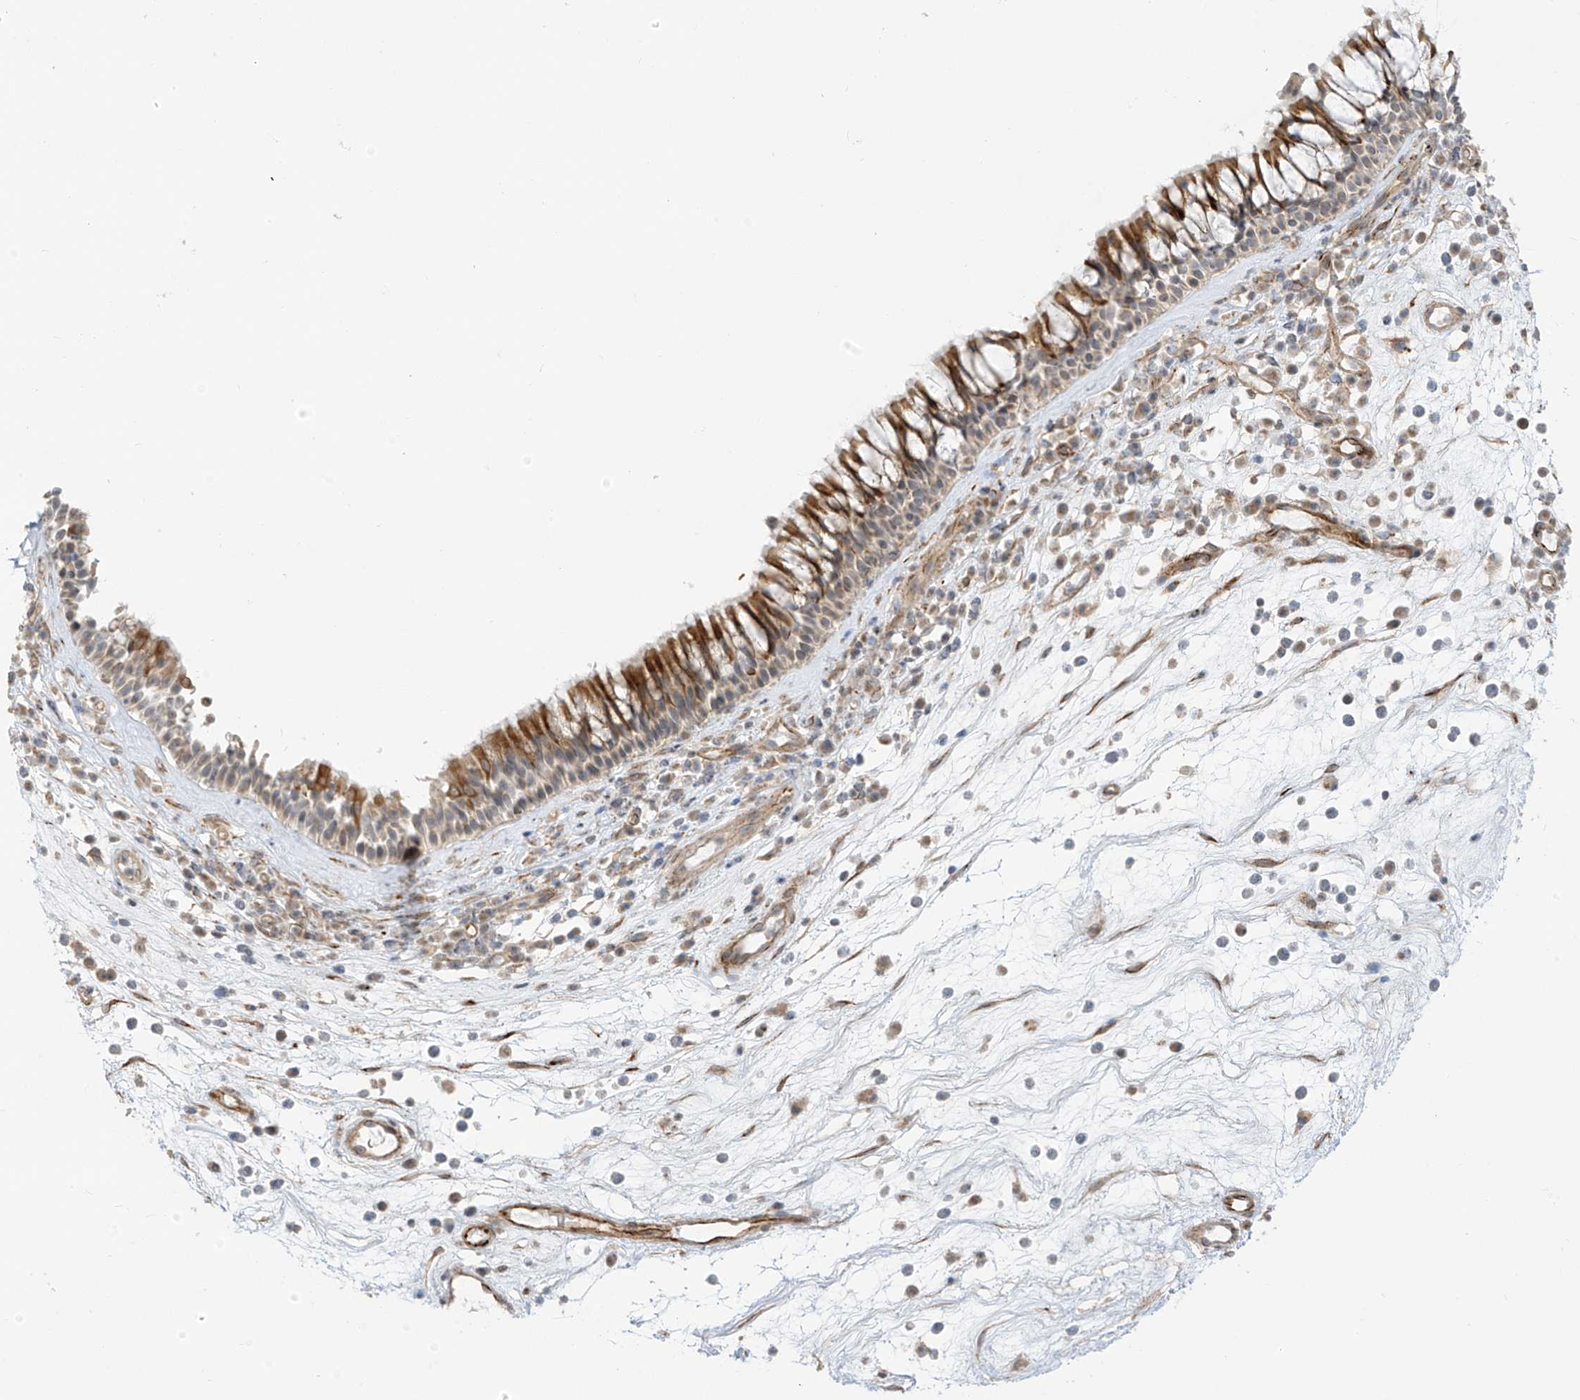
{"staining": {"intensity": "moderate", "quantity": "25%-75%", "location": "cytoplasmic/membranous"}, "tissue": "nasopharynx", "cell_type": "Respiratory epithelial cells", "image_type": "normal", "snomed": [{"axis": "morphology", "description": "Normal tissue, NOS"}, {"axis": "morphology", "description": "Inflammation, NOS"}, {"axis": "morphology", "description": "Malignant melanoma, Metastatic site"}, {"axis": "topography", "description": "Nasopharynx"}], "caption": "Immunohistochemistry (DAB) staining of unremarkable nasopharynx displays moderate cytoplasmic/membranous protein expression in approximately 25%-75% of respiratory epithelial cells.", "gene": "HS6ST2", "patient": {"sex": "male", "age": 70}}